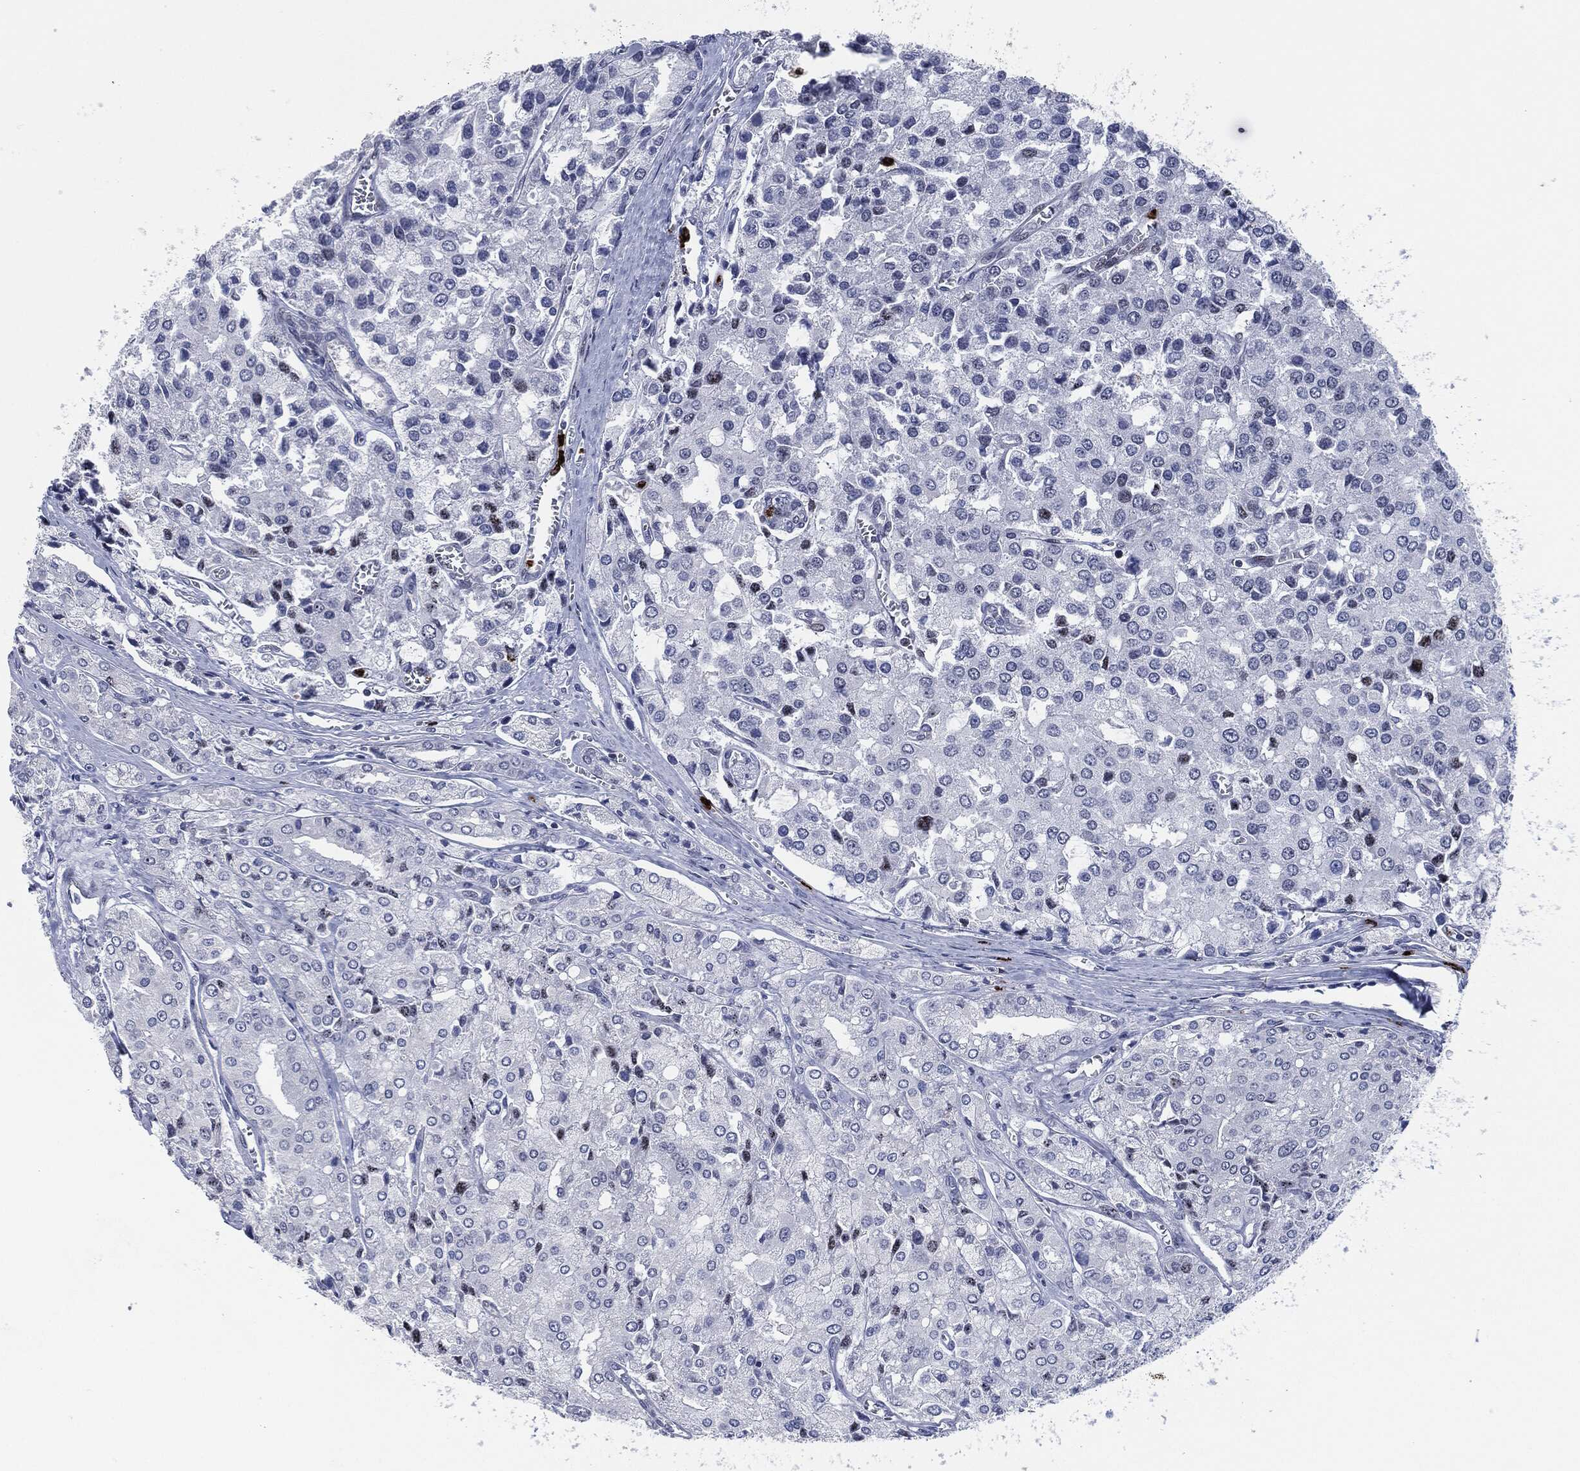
{"staining": {"intensity": "weak", "quantity": "<25%", "location": "nuclear"}, "tissue": "prostate cancer", "cell_type": "Tumor cells", "image_type": "cancer", "snomed": [{"axis": "morphology", "description": "Adenocarcinoma, NOS"}, {"axis": "topography", "description": "Prostate and seminal vesicle, NOS"}, {"axis": "topography", "description": "Prostate"}], "caption": "Immunohistochemistry (IHC) image of prostate cancer (adenocarcinoma) stained for a protein (brown), which reveals no expression in tumor cells. (DAB immunohistochemistry, high magnification).", "gene": "MPO", "patient": {"sex": "male", "age": 67}}